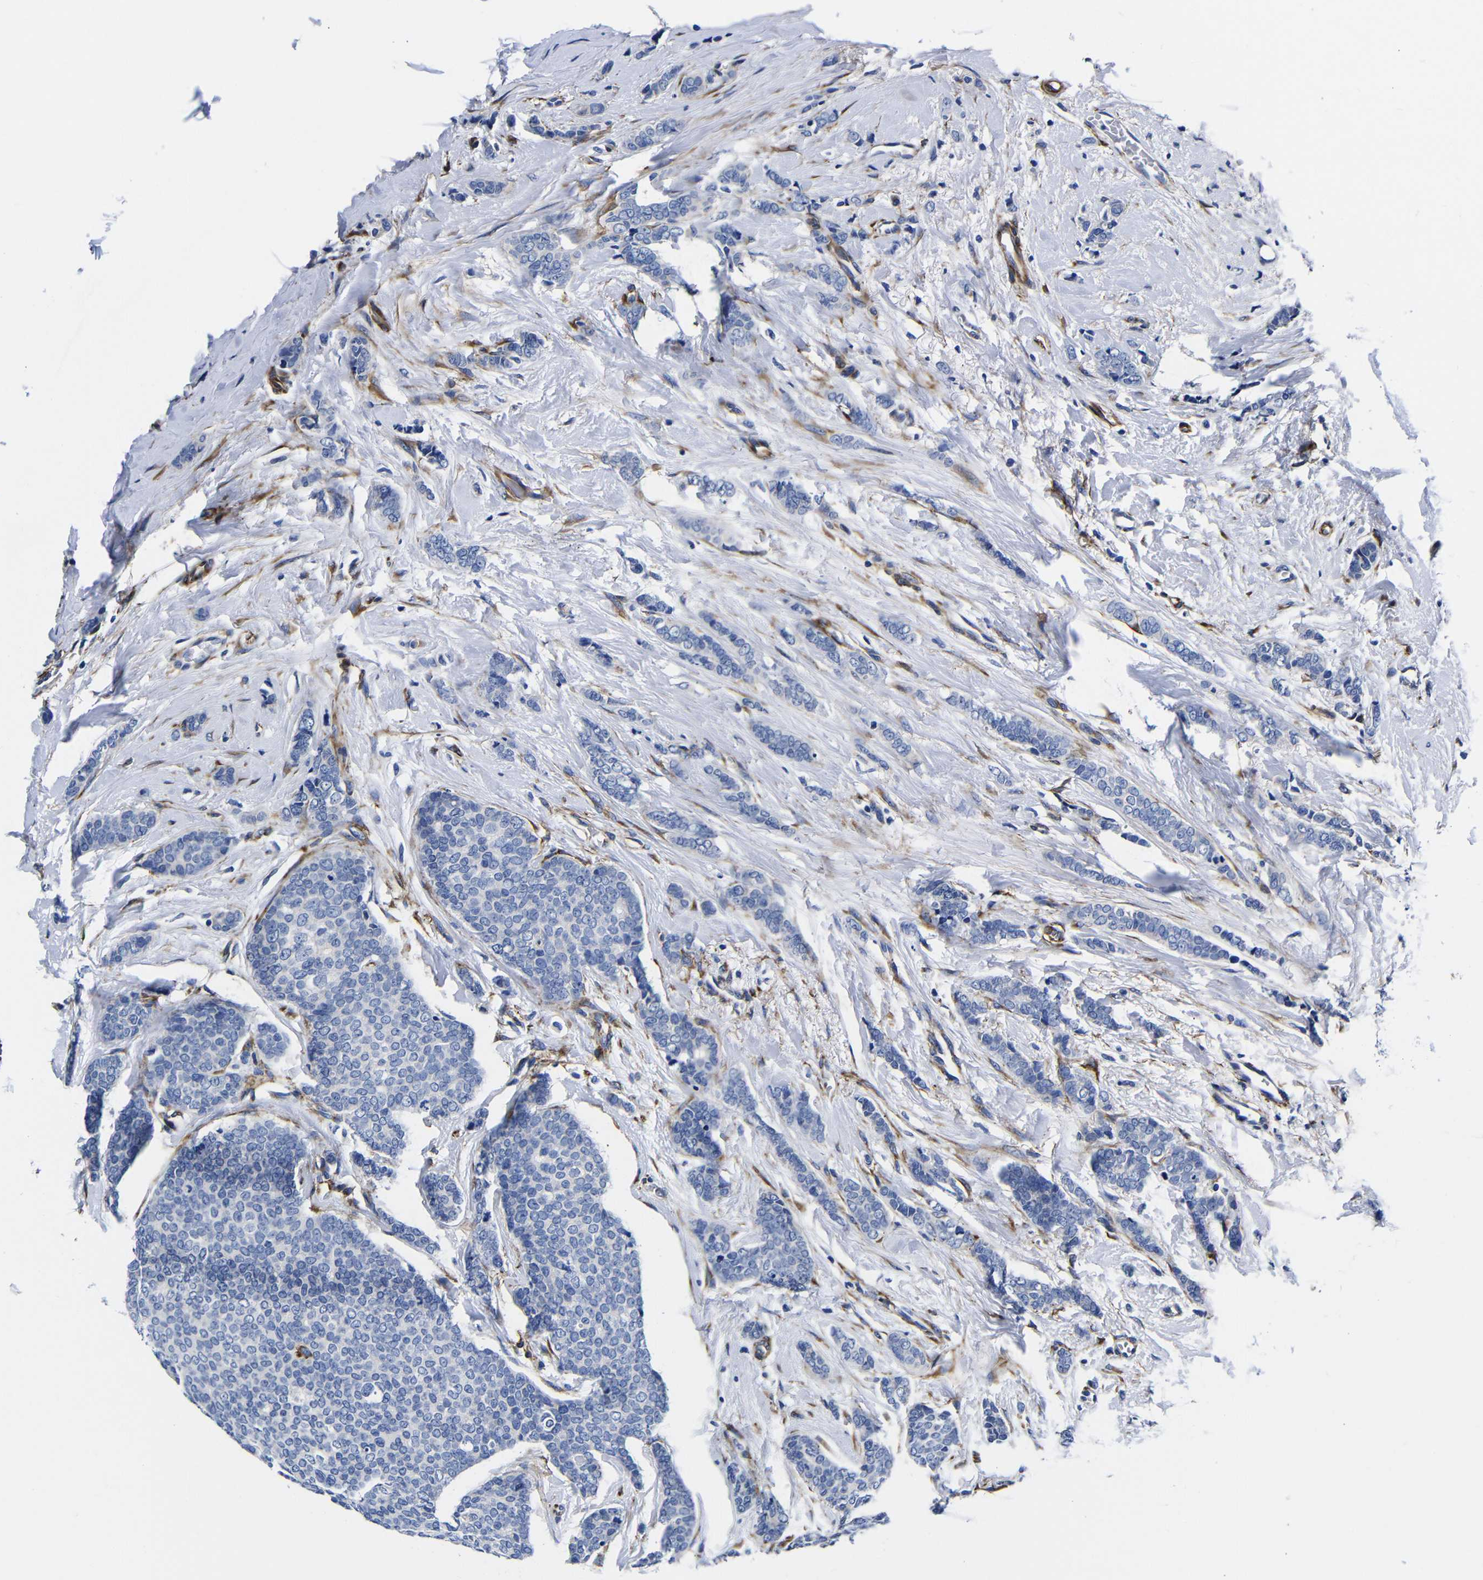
{"staining": {"intensity": "negative", "quantity": "none", "location": "none"}, "tissue": "breast cancer", "cell_type": "Tumor cells", "image_type": "cancer", "snomed": [{"axis": "morphology", "description": "Lobular carcinoma"}, {"axis": "topography", "description": "Skin"}, {"axis": "topography", "description": "Breast"}], "caption": "Tumor cells are negative for protein expression in human breast cancer (lobular carcinoma).", "gene": "LRIG1", "patient": {"sex": "female", "age": 46}}